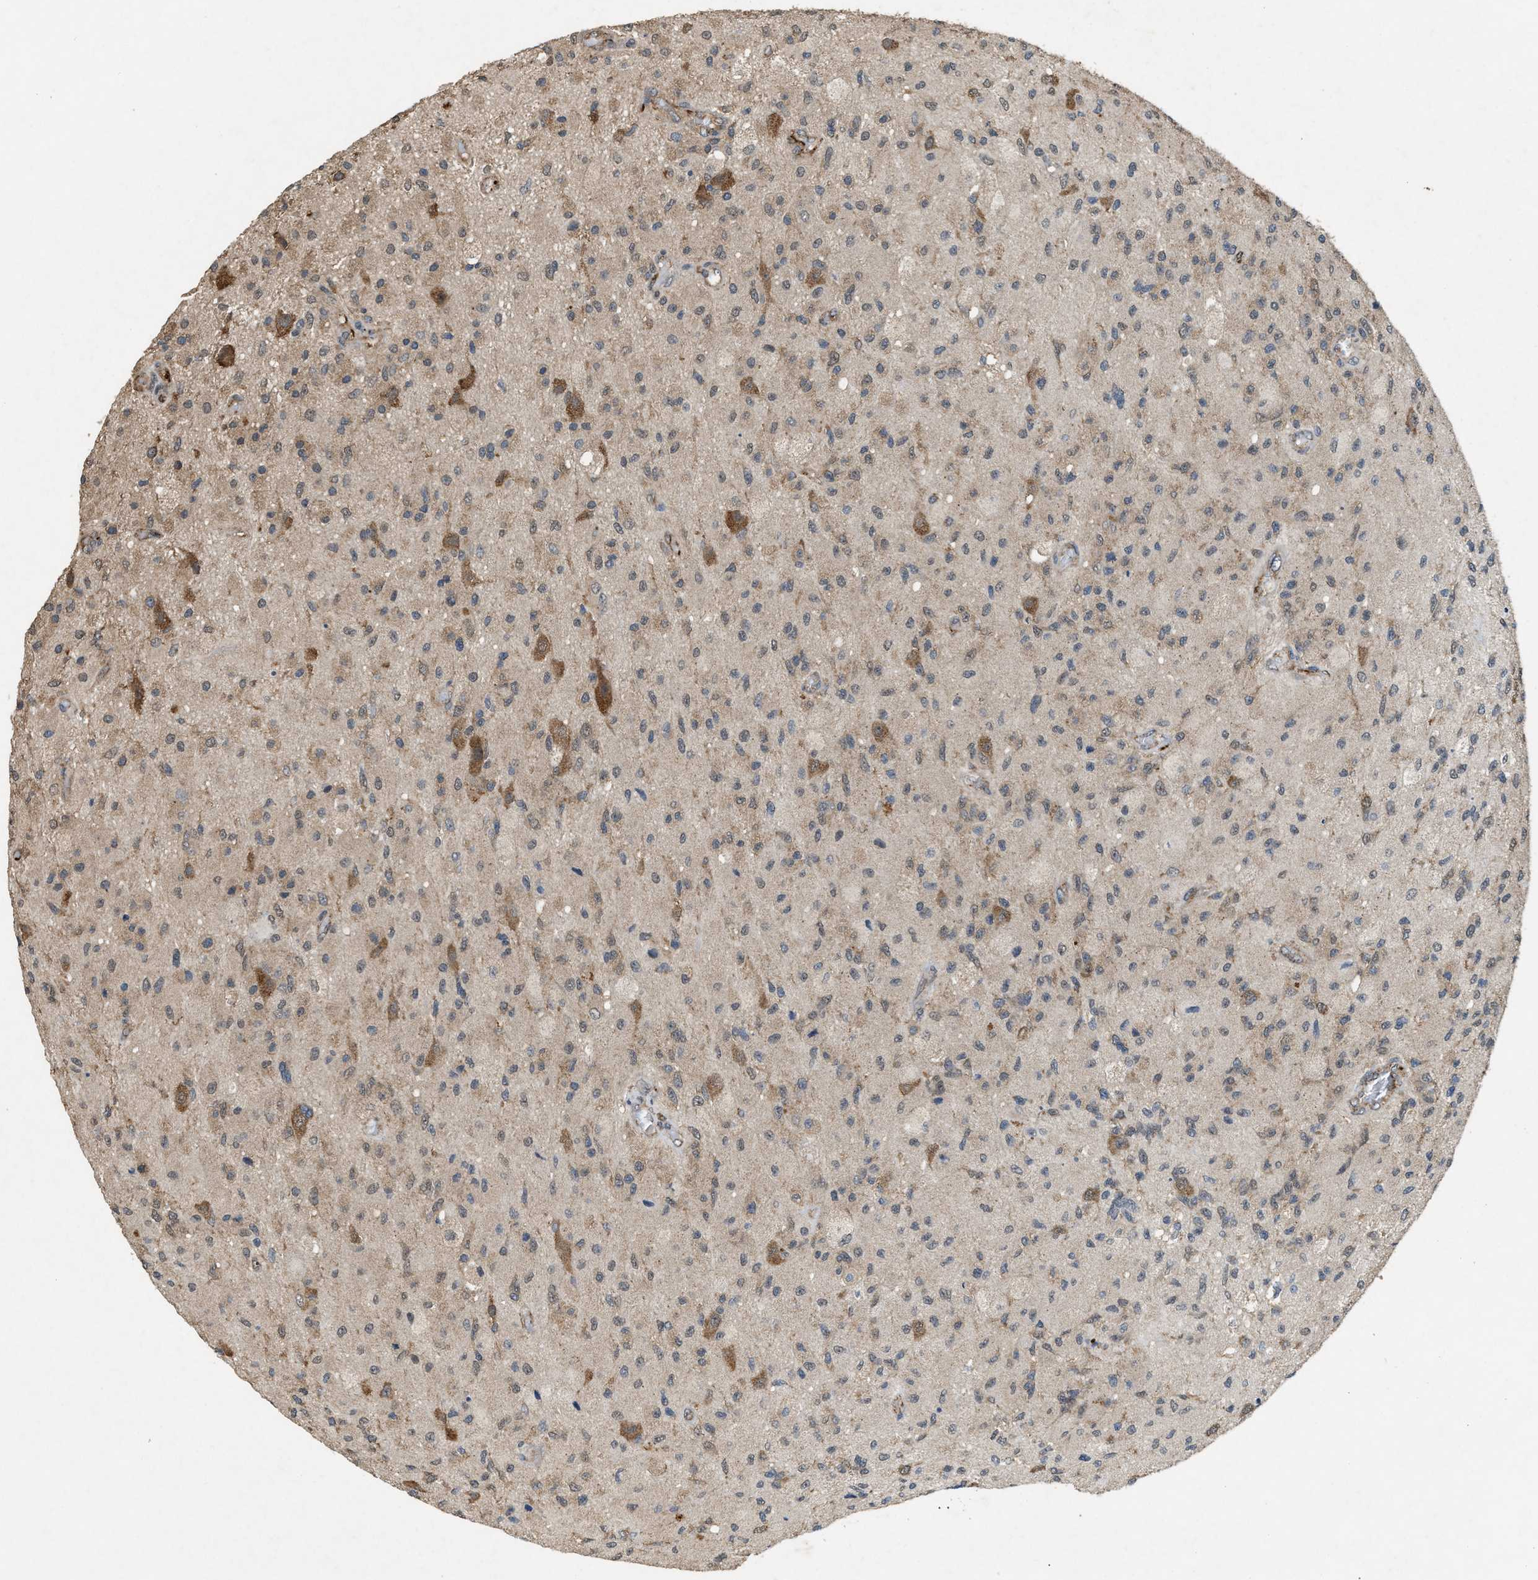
{"staining": {"intensity": "weak", "quantity": "25%-75%", "location": "cytoplasmic/membranous"}, "tissue": "glioma", "cell_type": "Tumor cells", "image_type": "cancer", "snomed": [{"axis": "morphology", "description": "Normal tissue, NOS"}, {"axis": "morphology", "description": "Glioma, malignant, High grade"}, {"axis": "topography", "description": "Cerebral cortex"}], "caption": "Protein staining of glioma tissue displays weak cytoplasmic/membranous staining in about 25%-75% of tumor cells. The protein of interest is stained brown, and the nuclei are stained in blue (DAB IHC with brightfield microscopy, high magnification).", "gene": "ARHGEF5", "patient": {"sex": "male", "age": 77}}